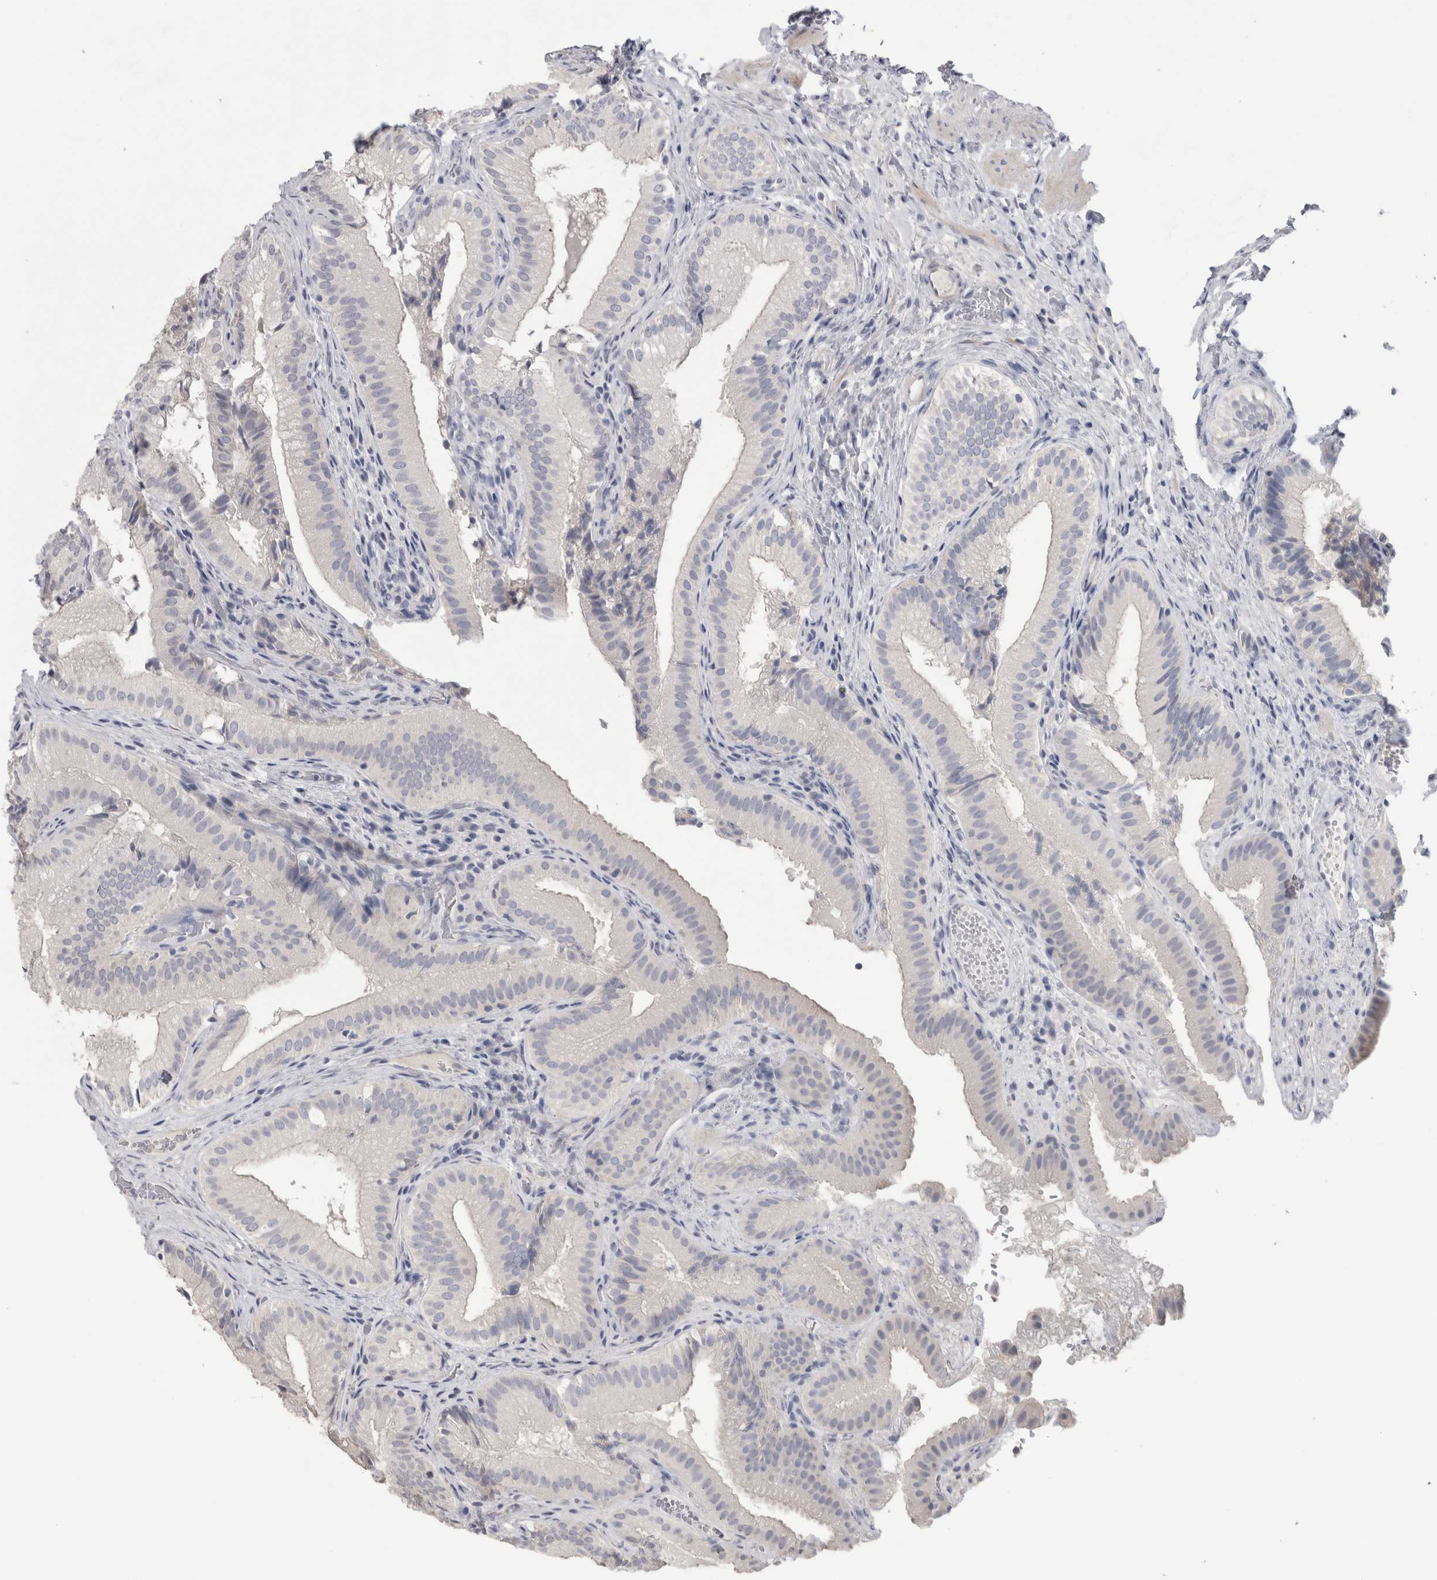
{"staining": {"intensity": "negative", "quantity": "none", "location": "none"}, "tissue": "gallbladder", "cell_type": "Glandular cells", "image_type": "normal", "snomed": [{"axis": "morphology", "description": "Normal tissue, NOS"}, {"axis": "topography", "description": "Gallbladder"}], "caption": "This is a histopathology image of immunohistochemistry (IHC) staining of normal gallbladder, which shows no positivity in glandular cells.", "gene": "ADAM2", "patient": {"sex": "female", "age": 30}}